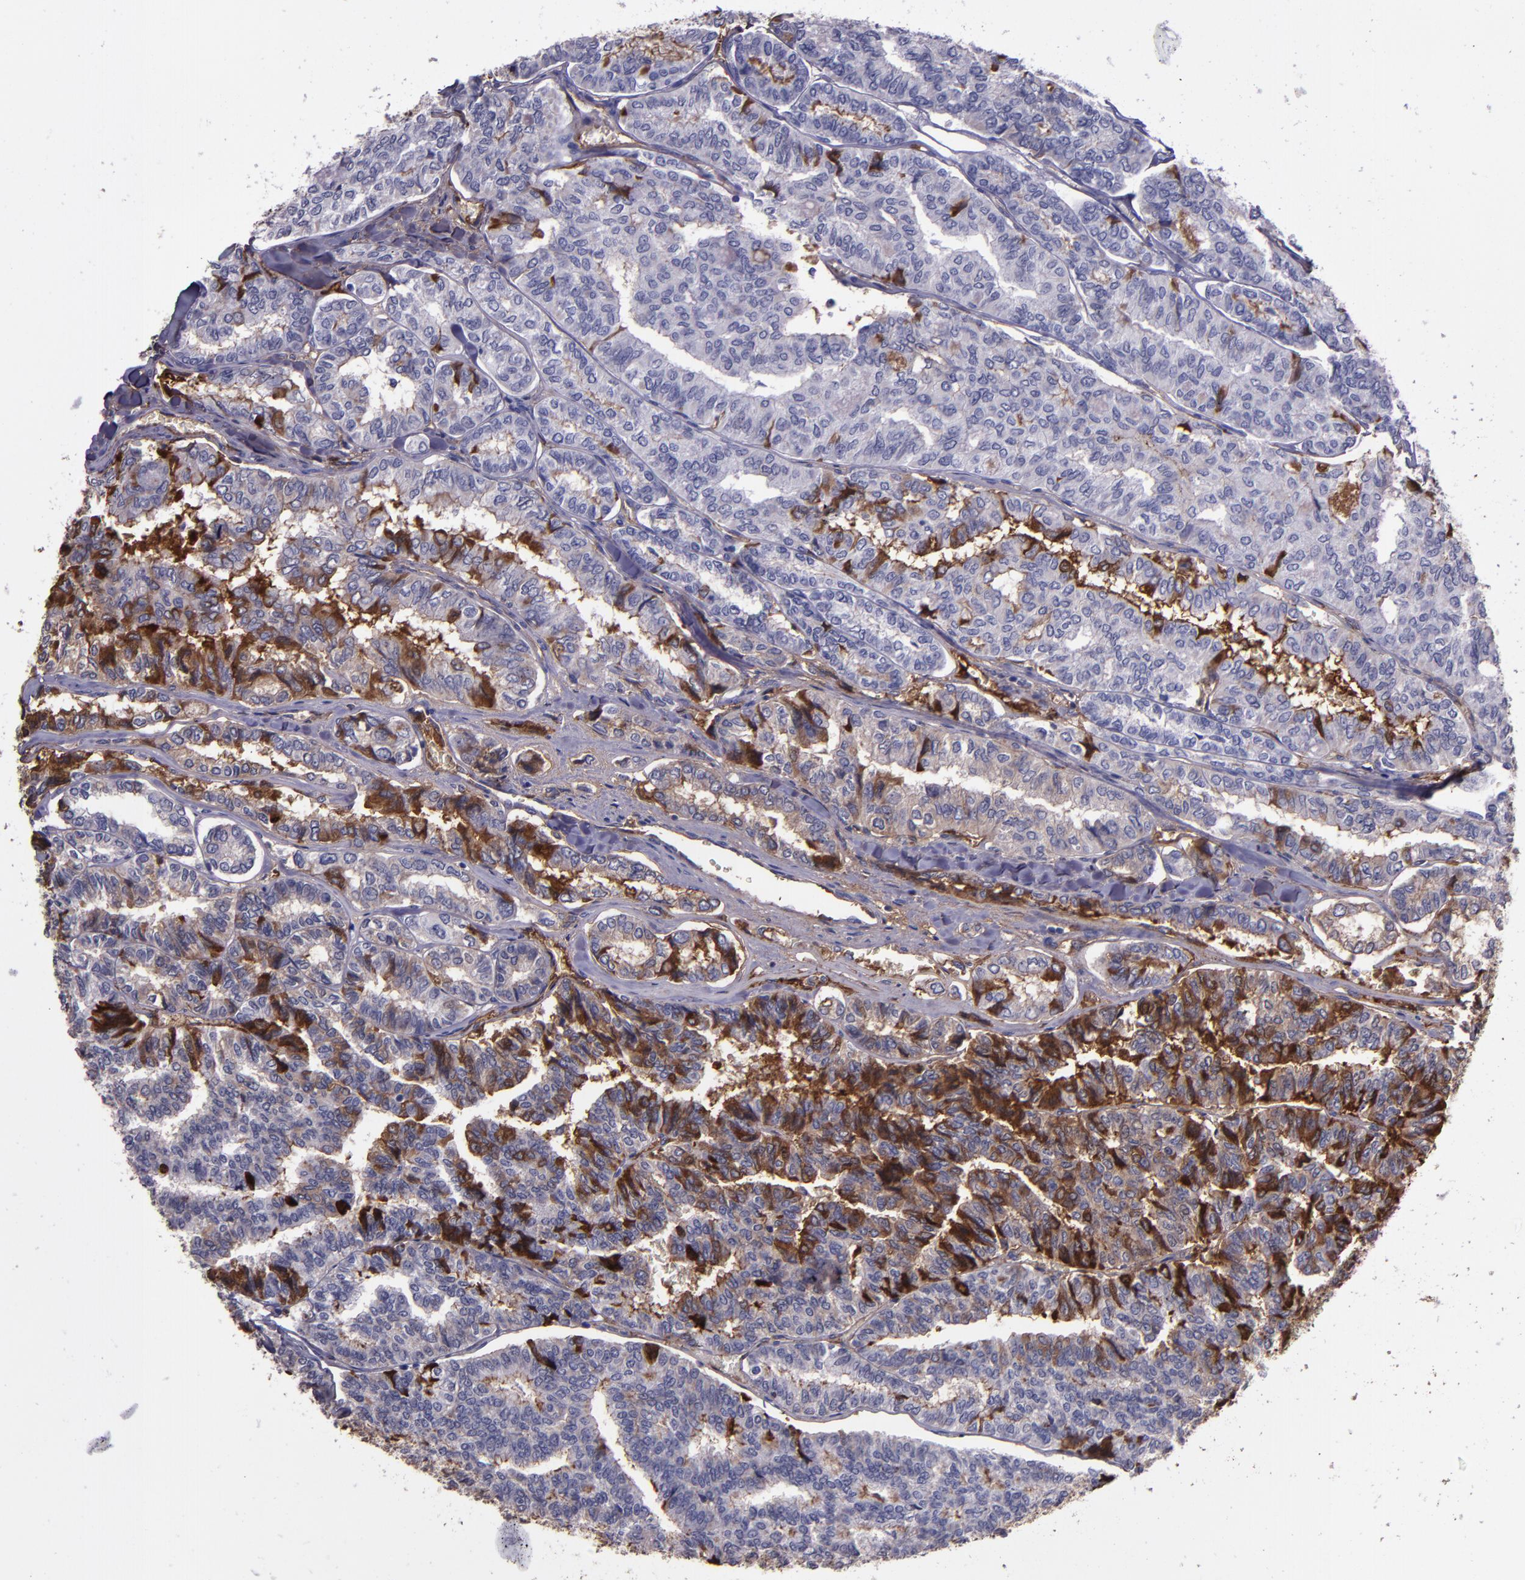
{"staining": {"intensity": "strong", "quantity": "<25%", "location": "cytoplasmic/membranous"}, "tissue": "thyroid cancer", "cell_type": "Tumor cells", "image_type": "cancer", "snomed": [{"axis": "morphology", "description": "Papillary adenocarcinoma, NOS"}, {"axis": "topography", "description": "Thyroid gland"}], "caption": "A histopathology image showing strong cytoplasmic/membranous expression in about <25% of tumor cells in papillary adenocarcinoma (thyroid), as visualized by brown immunohistochemical staining.", "gene": "A2M", "patient": {"sex": "female", "age": 35}}